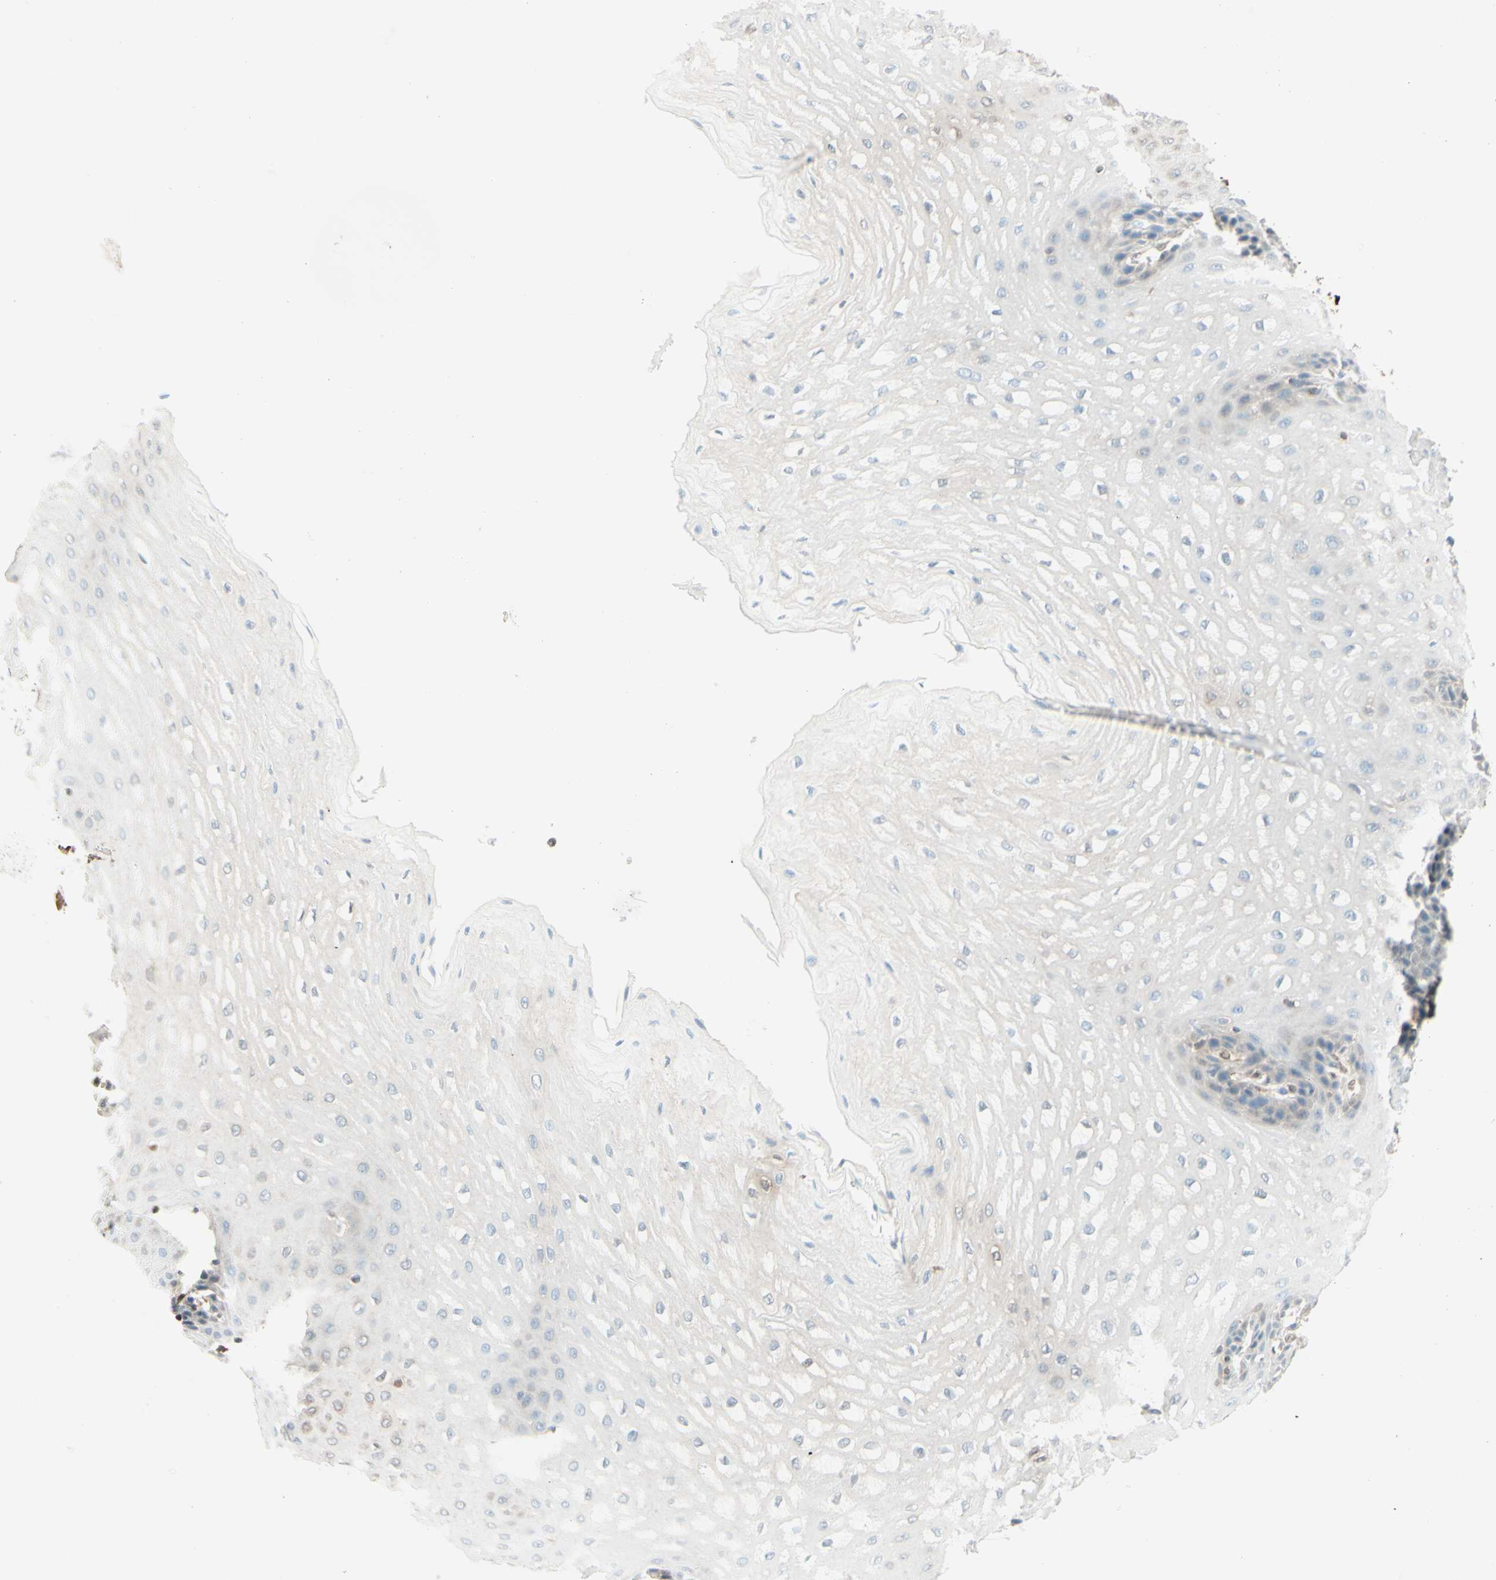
{"staining": {"intensity": "weak", "quantity": "<25%", "location": "cytoplasmic/membranous"}, "tissue": "esophagus", "cell_type": "Squamous epithelial cells", "image_type": "normal", "snomed": [{"axis": "morphology", "description": "Normal tissue, NOS"}, {"axis": "topography", "description": "Esophagus"}], "caption": "Immunohistochemistry of normal human esophagus reveals no positivity in squamous epithelial cells. Brightfield microscopy of immunohistochemistry stained with DAB (3,3'-diaminobenzidine) (brown) and hematoxylin (blue), captured at high magnification.", "gene": "UPK3B", "patient": {"sex": "male", "age": 54}}